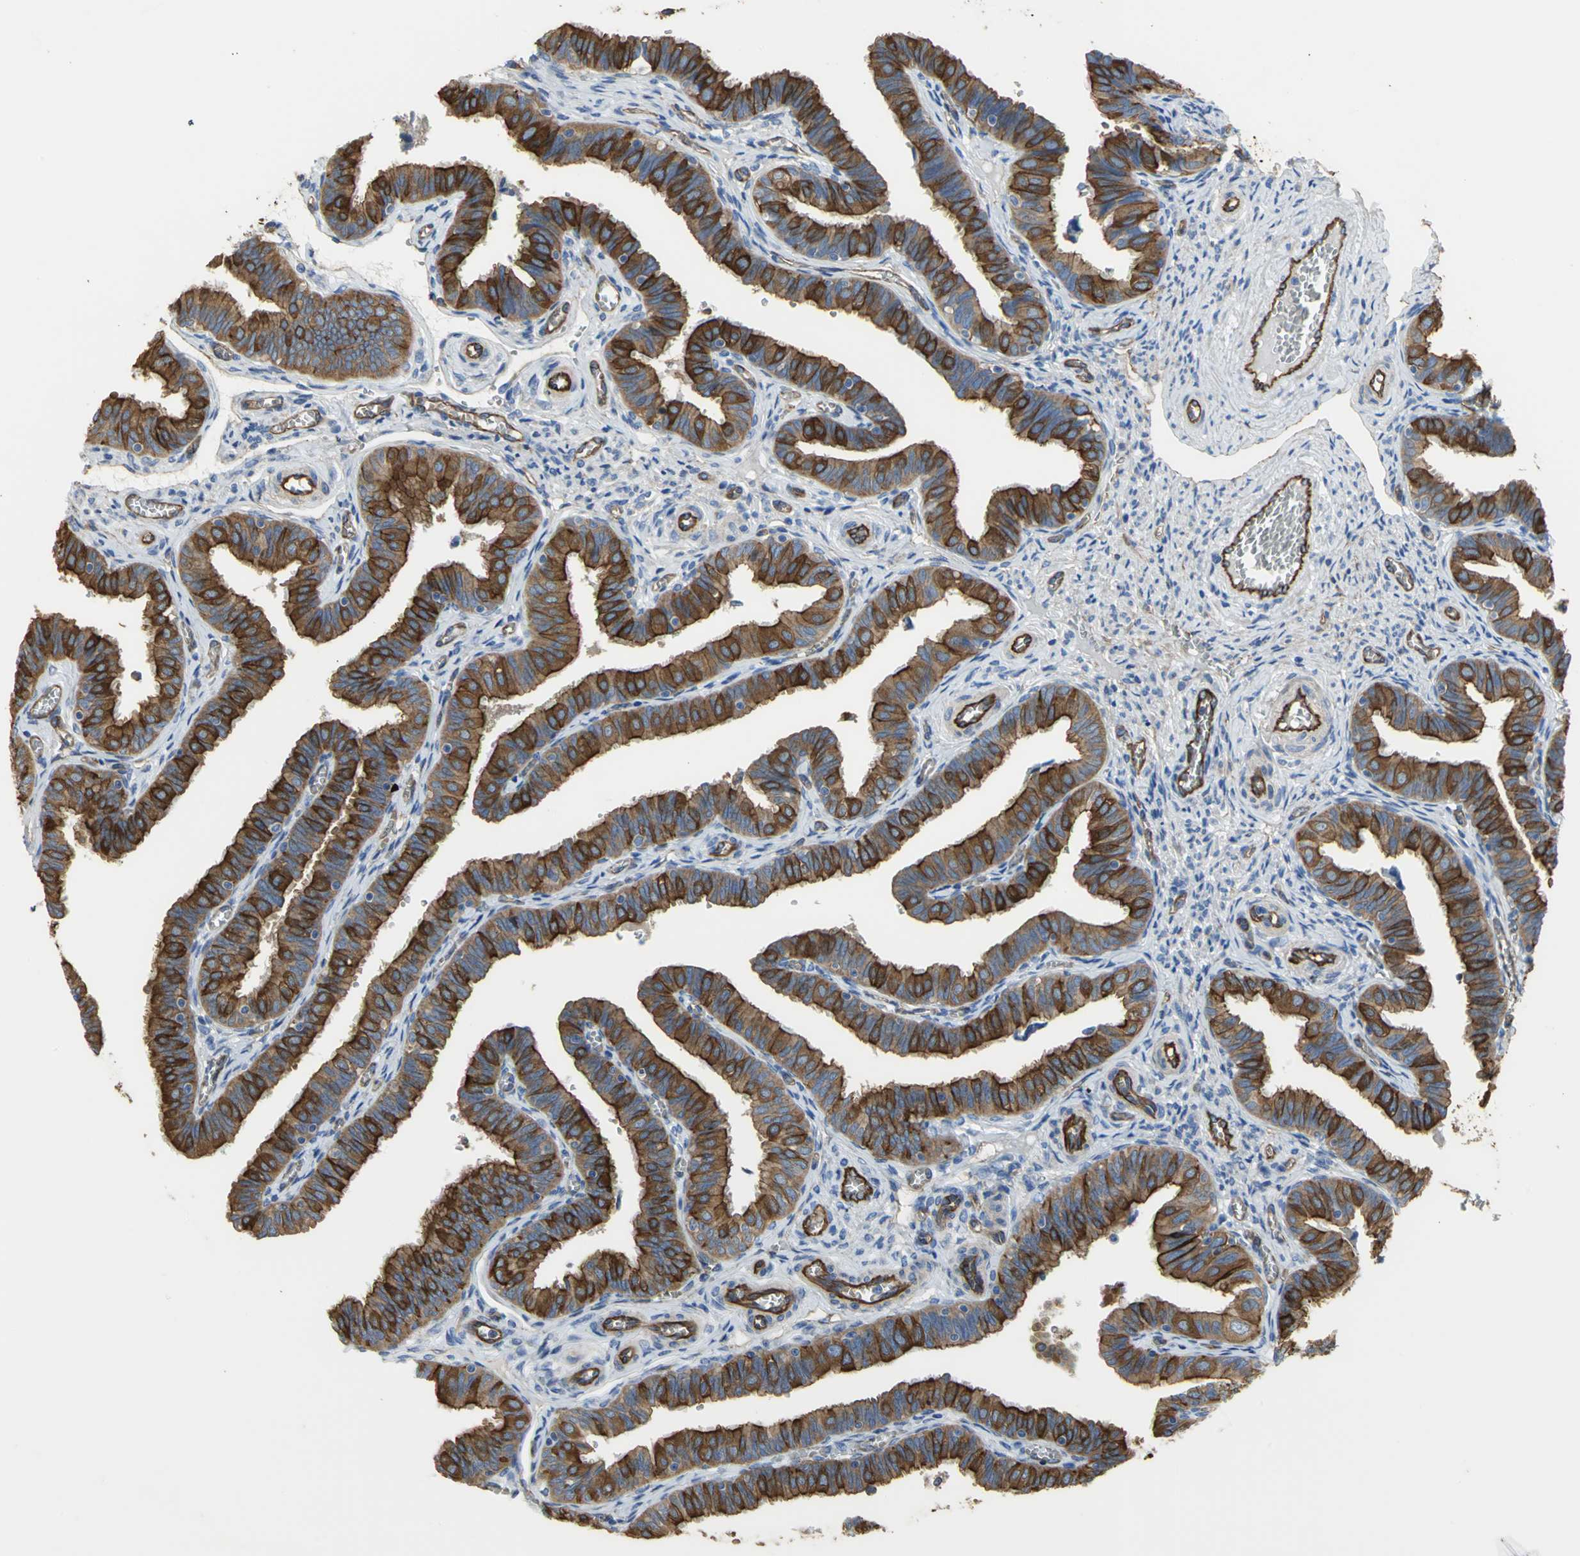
{"staining": {"intensity": "strong", "quantity": ">75%", "location": "cytoplasmic/membranous"}, "tissue": "fallopian tube", "cell_type": "Glandular cells", "image_type": "normal", "snomed": [{"axis": "morphology", "description": "Normal tissue, NOS"}, {"axis": "topography", "description": "Fallopian tube"}], "caption": "Protein staining of benign fallopian tube reveals strong cytoplasmic/membranous expression in approximately >75% of glandular cells. (brown staining indicates protein expression, while blue staining denotes nuclei).", "gene": "FLNB", "patient": {"sex": "female", "age": 46}}